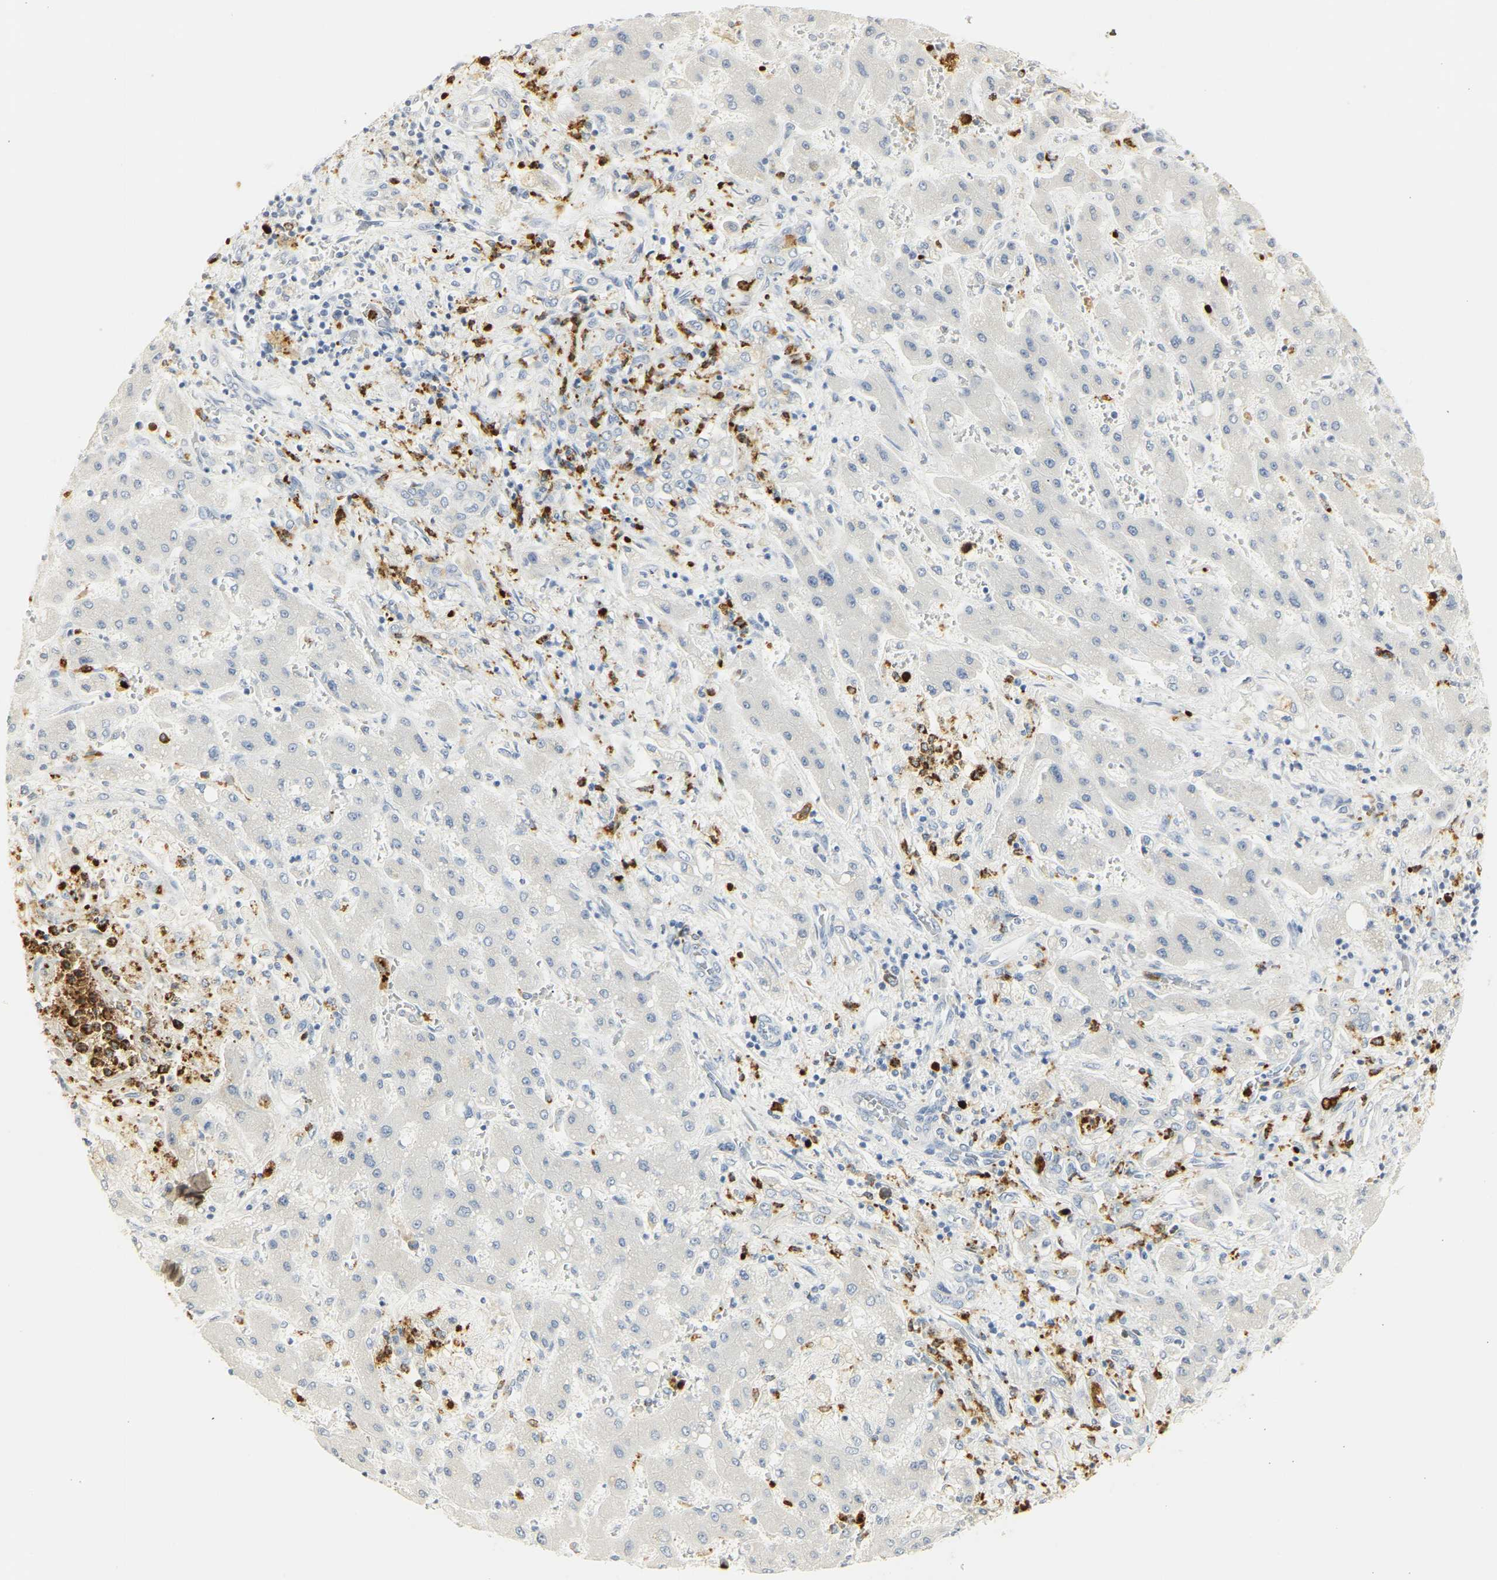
{"staining": {"intensity": "negative", "quantity": "none", "location": "none"}, "tissue": "liver cancer", "cell_type": "Tumor cells", "image_type": "cancer", "snomed": [{"axis": "morphology", "description": "Cholangiocarcinoma"}, {"axis": "topography", "description": "Liver"}], "caption": "Micrograph shows no protein expression in tumor cells of liver cancer tissue.", "gene": "MPO", "patient": {"sex": "male", "age": 50}}